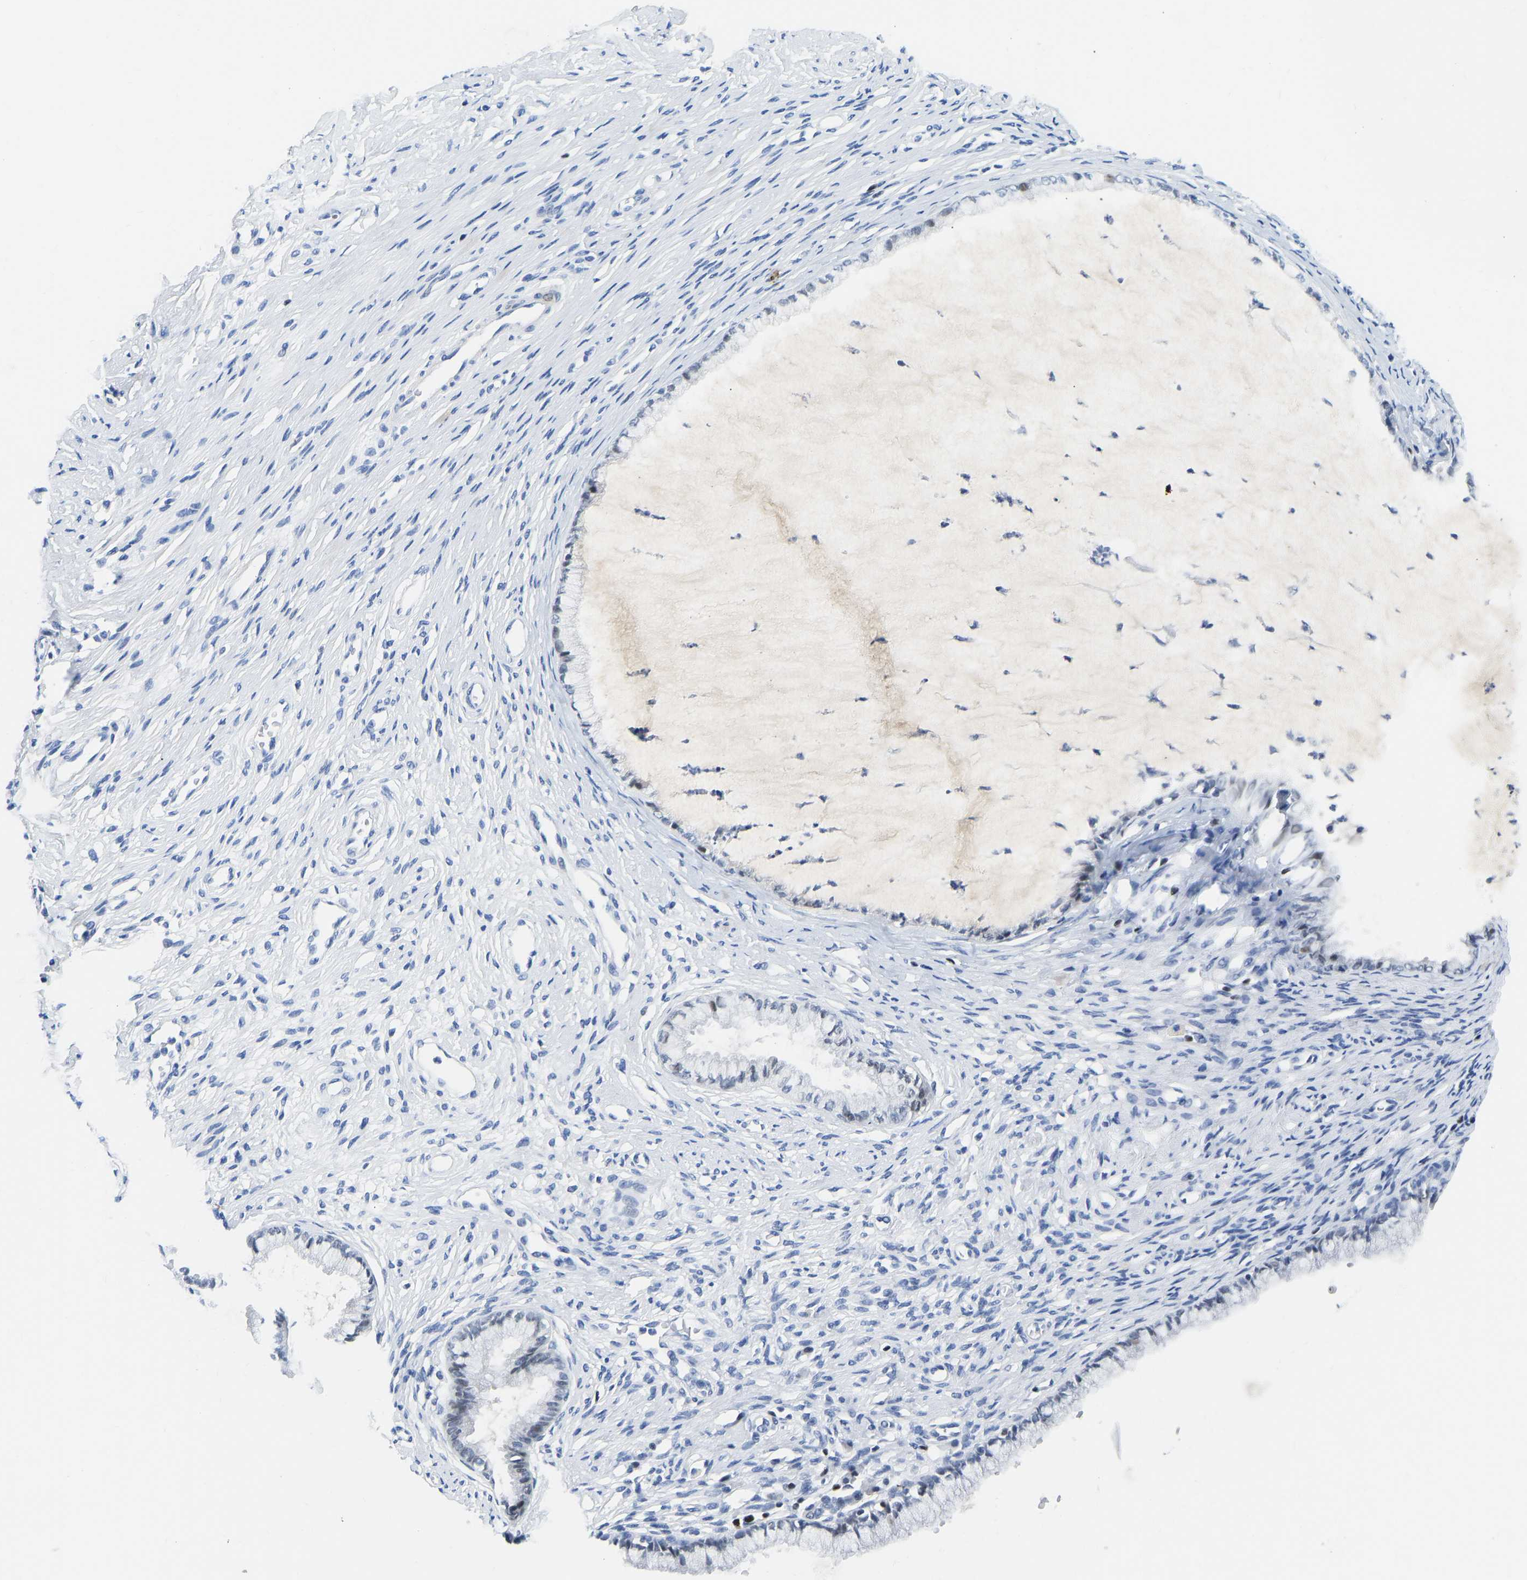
{"staining": {"intensity": "weak", "quantity": "<25%", "location": "nuclear"}, "tissue": "cervix", "cell_type": "Glandular cells", "image_type": "normal", "snomed": [{"axis": "morphology", "description": "Normal tissue, NOS"}, {"axis": "topography", "description": "Cervix"}], "caption": "Glandular cells show no significant positivity in unremarkable cervix.", "gene": "TCF7", "patient": {"sex": "female", "age": 77}}